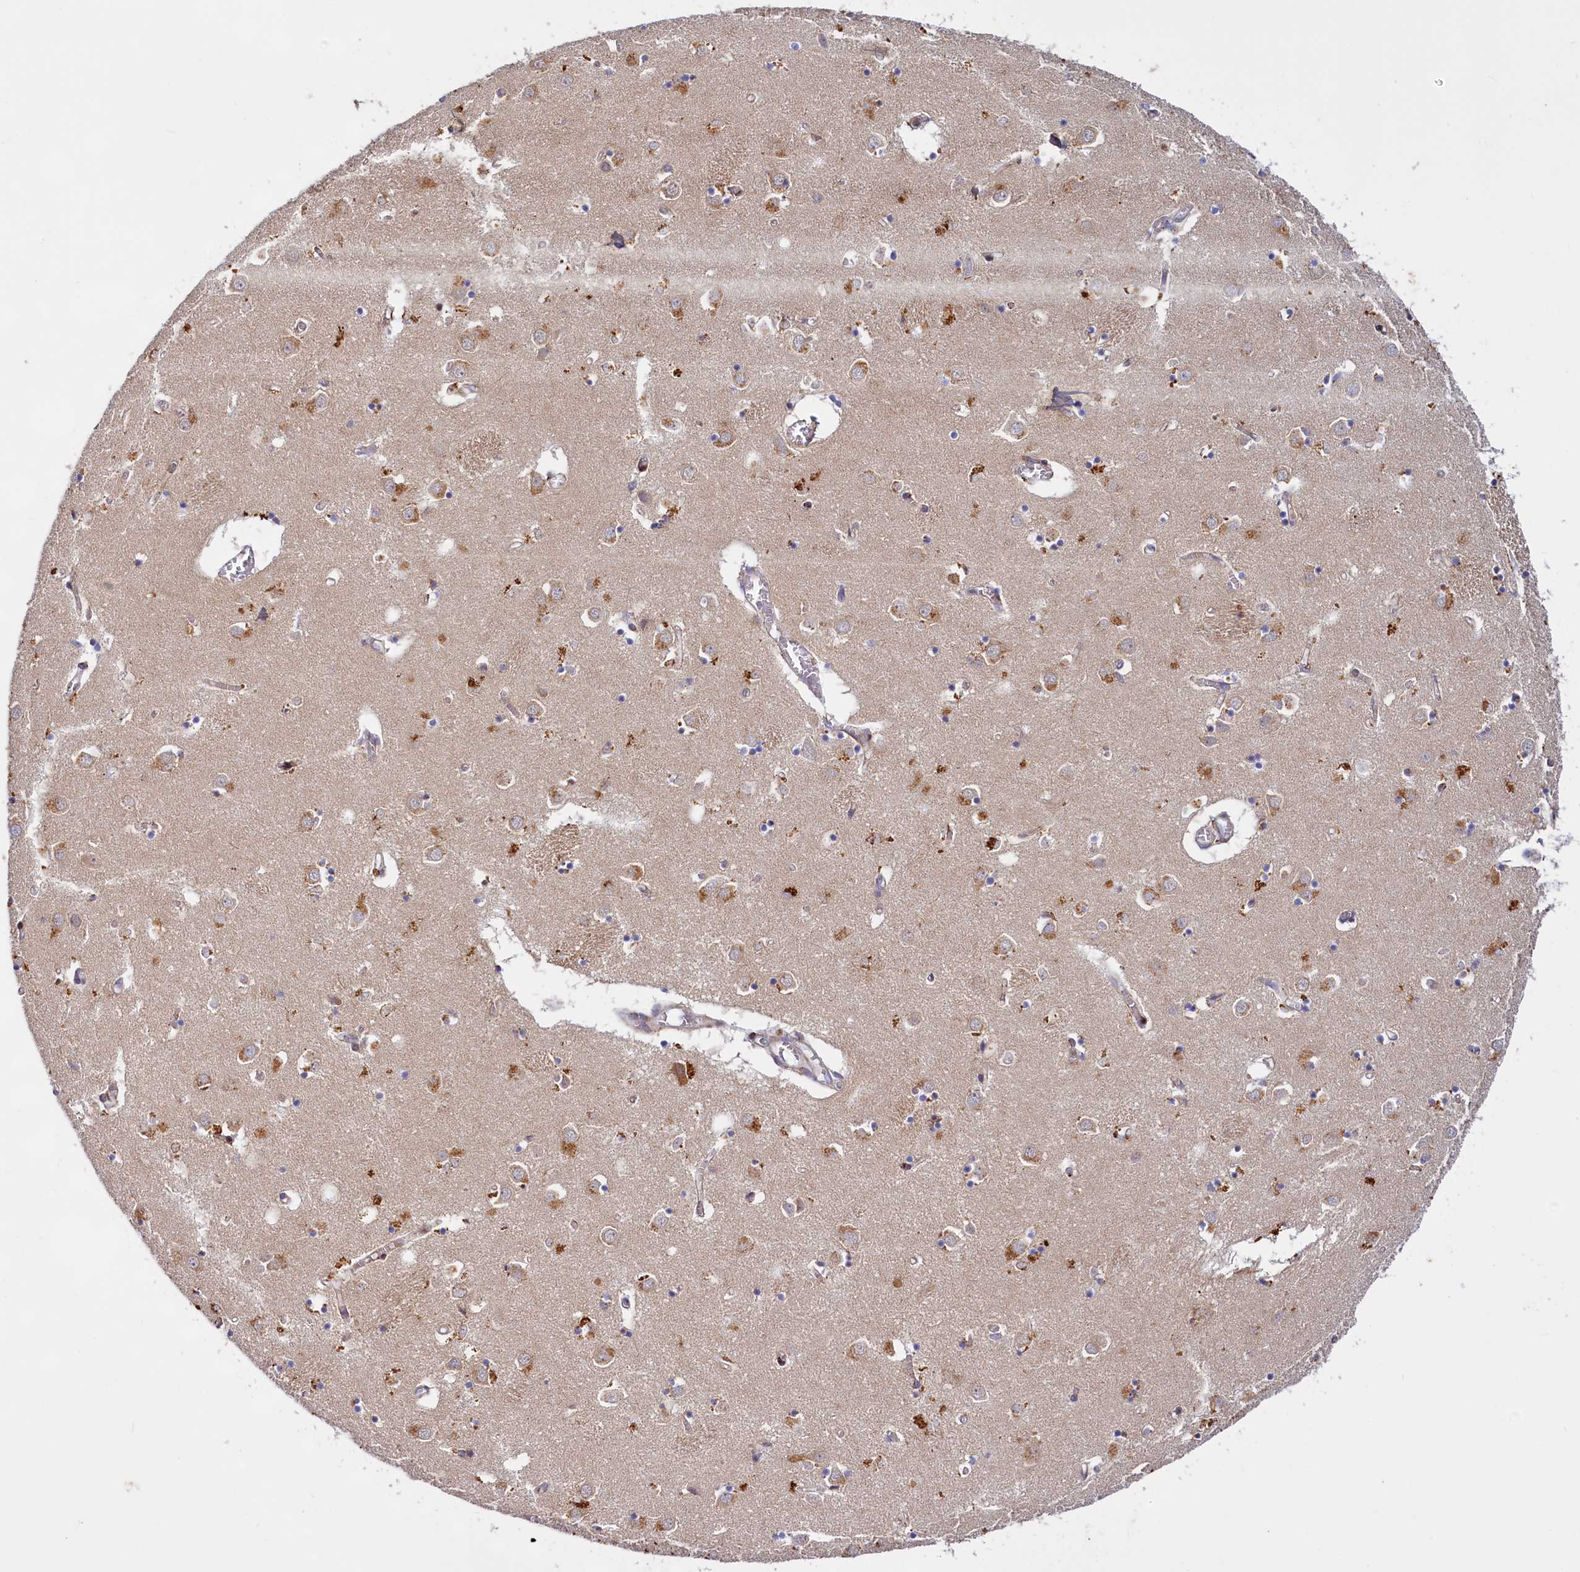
{"staining": {"intensity": "negative", "quantity": "none", "location": "none"}, "tissue": "caudate", "cell_type": "Glial cells", "image_type": "normal", "snomed": [{"axis": "morphology", "description": "Normal tissue, NOS"}, {"axis": "topography", "description": "Lateral ventricle wall"}], "caption": "IHC of normal human caudate shows no staining in glial cells.", "gene": "DYNC2H1", "patient": {"sex": "male", "age": 70}}